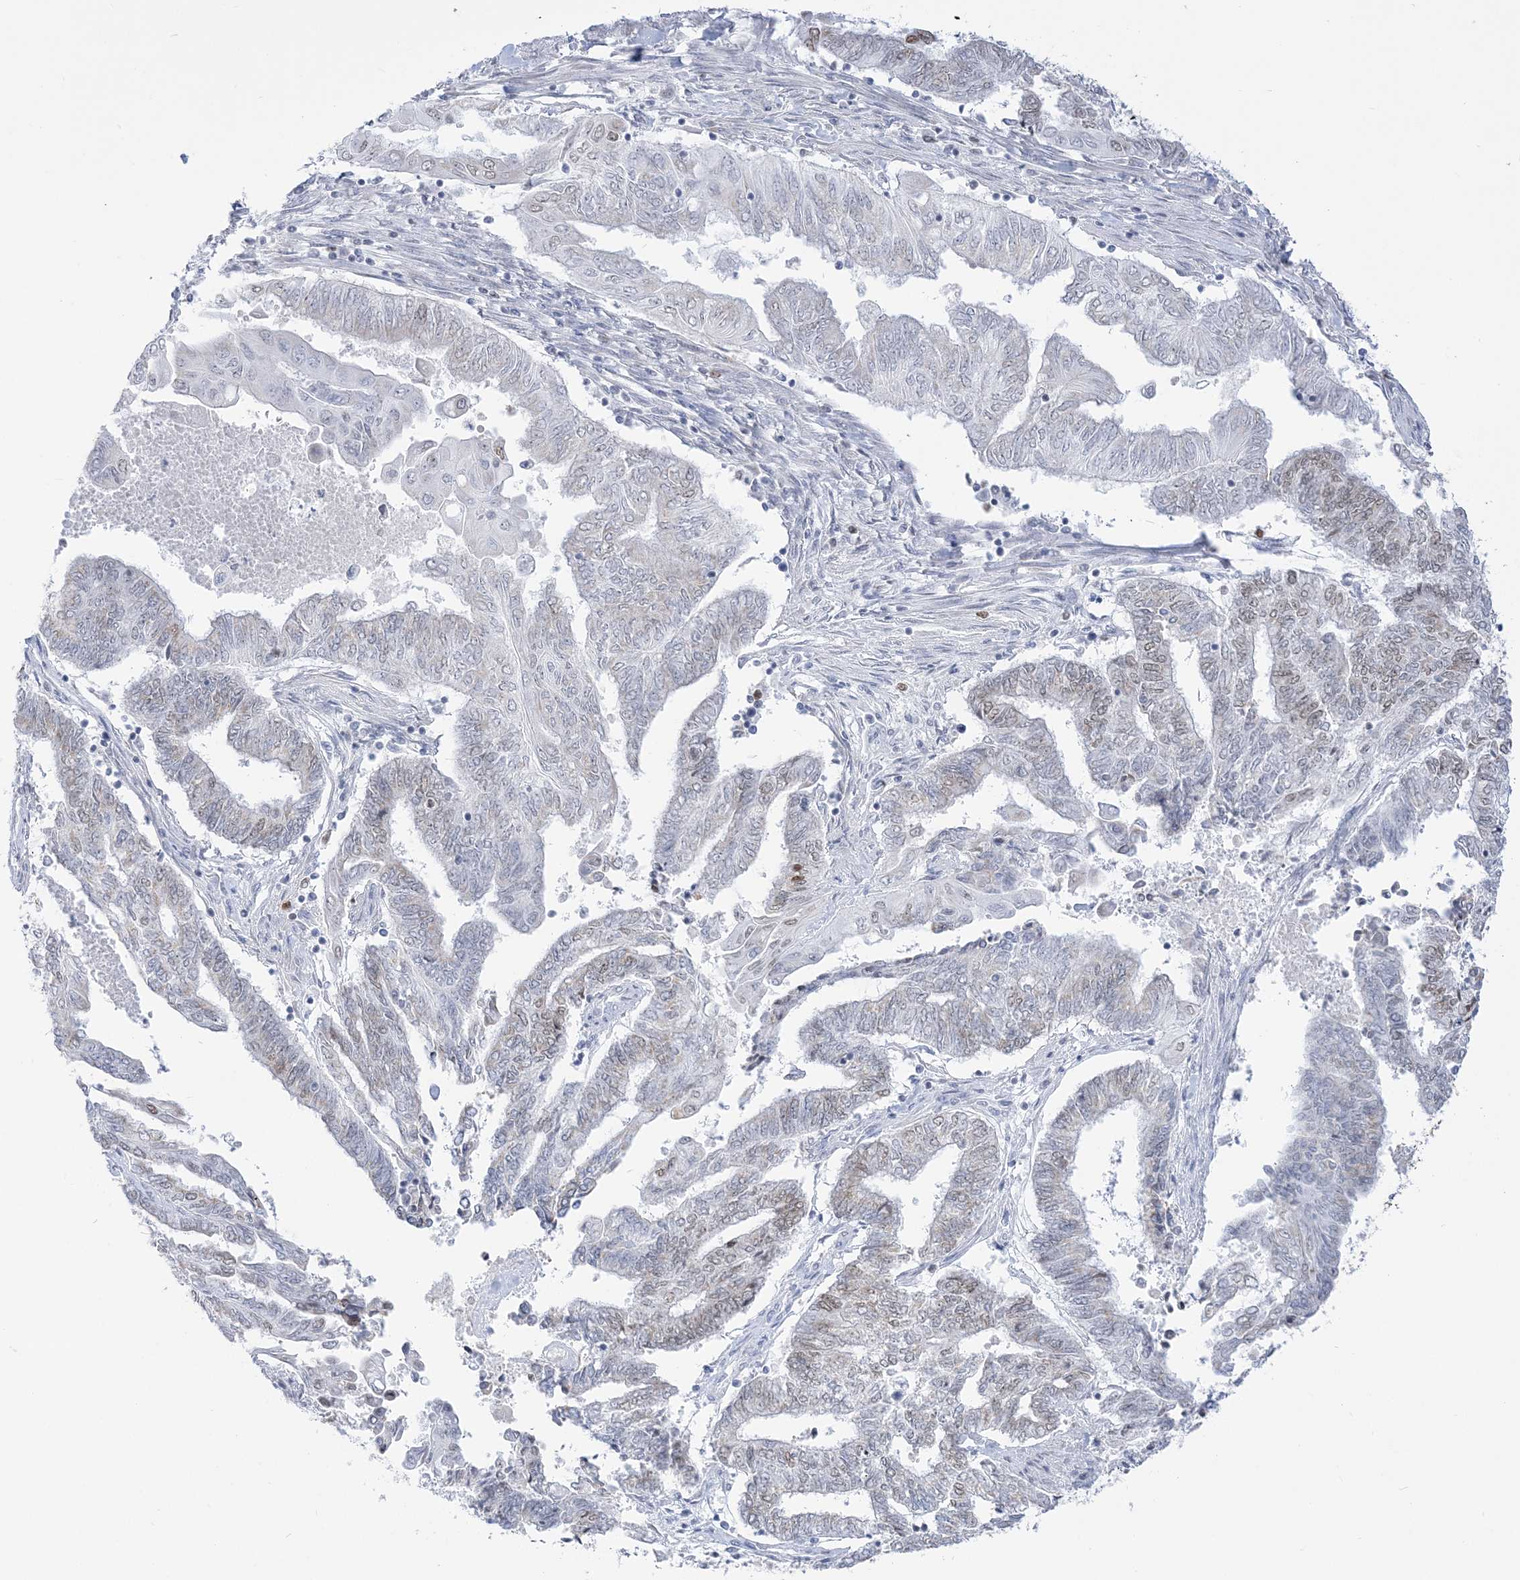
{"staining": {"intensity": "weak", "quantity": "<25%", "location": "nuclear"}, "tissue": "endometrial cancer", "cell_type": "Tumor cells", "image_type": "cancer", "snomed": [{"axis": "morphology", "description": "Adenocarcinoma, NOS"}, {"axis": "topography", "description": "Uterus"}, {"axis": "topography", "description": "Endometrium"}], "caption": "A histopathology image of human endometrial adenocarcinoma is negative for staining in tumor cells.", "gene": "DDX21", "patient": {"sex": "female", "age": 70}}